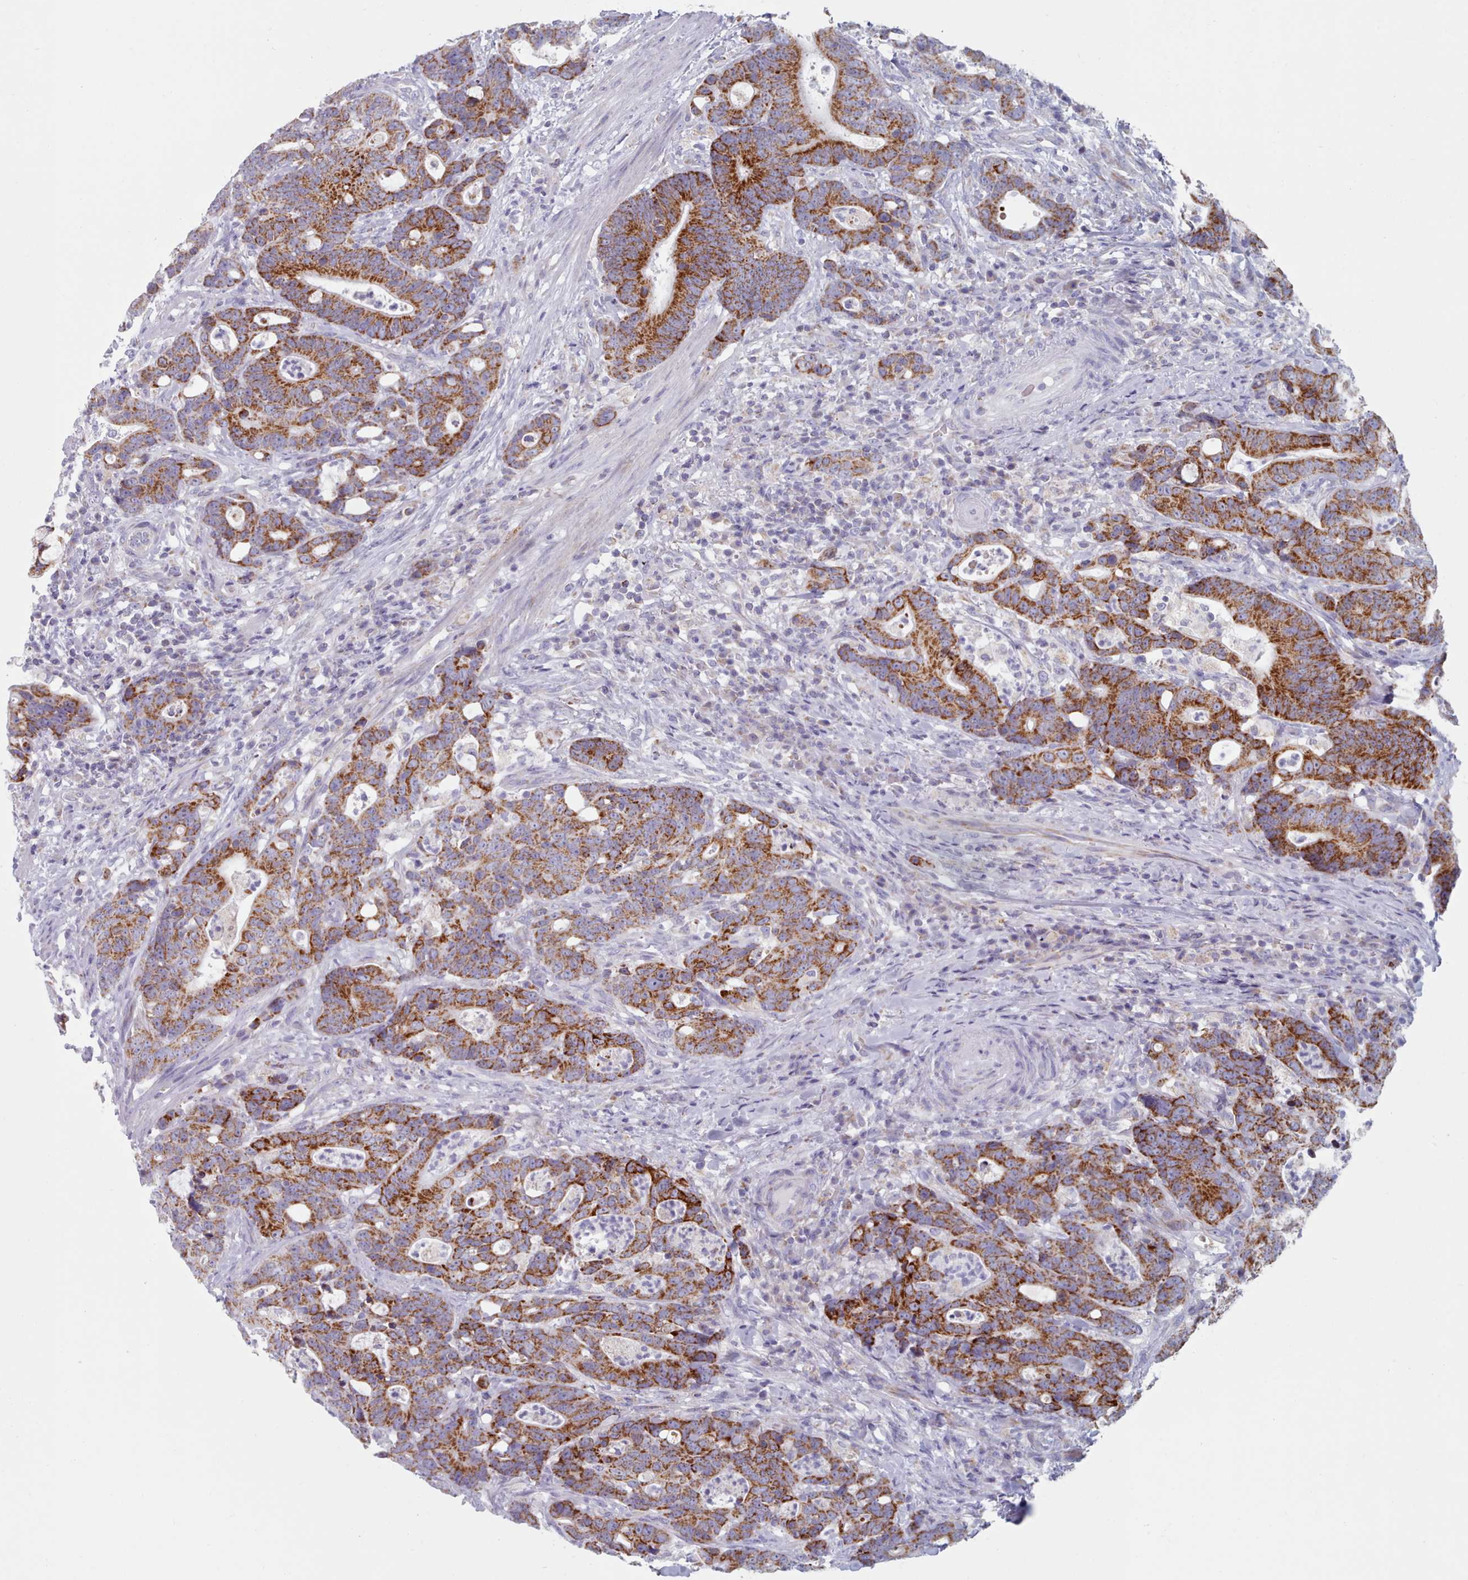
{"staining": {"intensity": "strong", "quantity": ">75%", "location": "cytoplasmic/membranous"}, "tissue": "colorectal cancer", "cell_type": "Tumor cells", "image_type": "cancer", "snomed": [{"axis": "morphology", "description": "Adenocarcinoma, NOS"}, {"axis": "topography", "description": "Colon"}], "caption": "Immunohistochemical staining of colorectal adenocarcinoma shows high levels of strong cytoplasmic/membranous protein positivity in approximately >75% of tumor cells.", "gene": "FAM170B", "patient": {"sex": "female", "age": 82}}